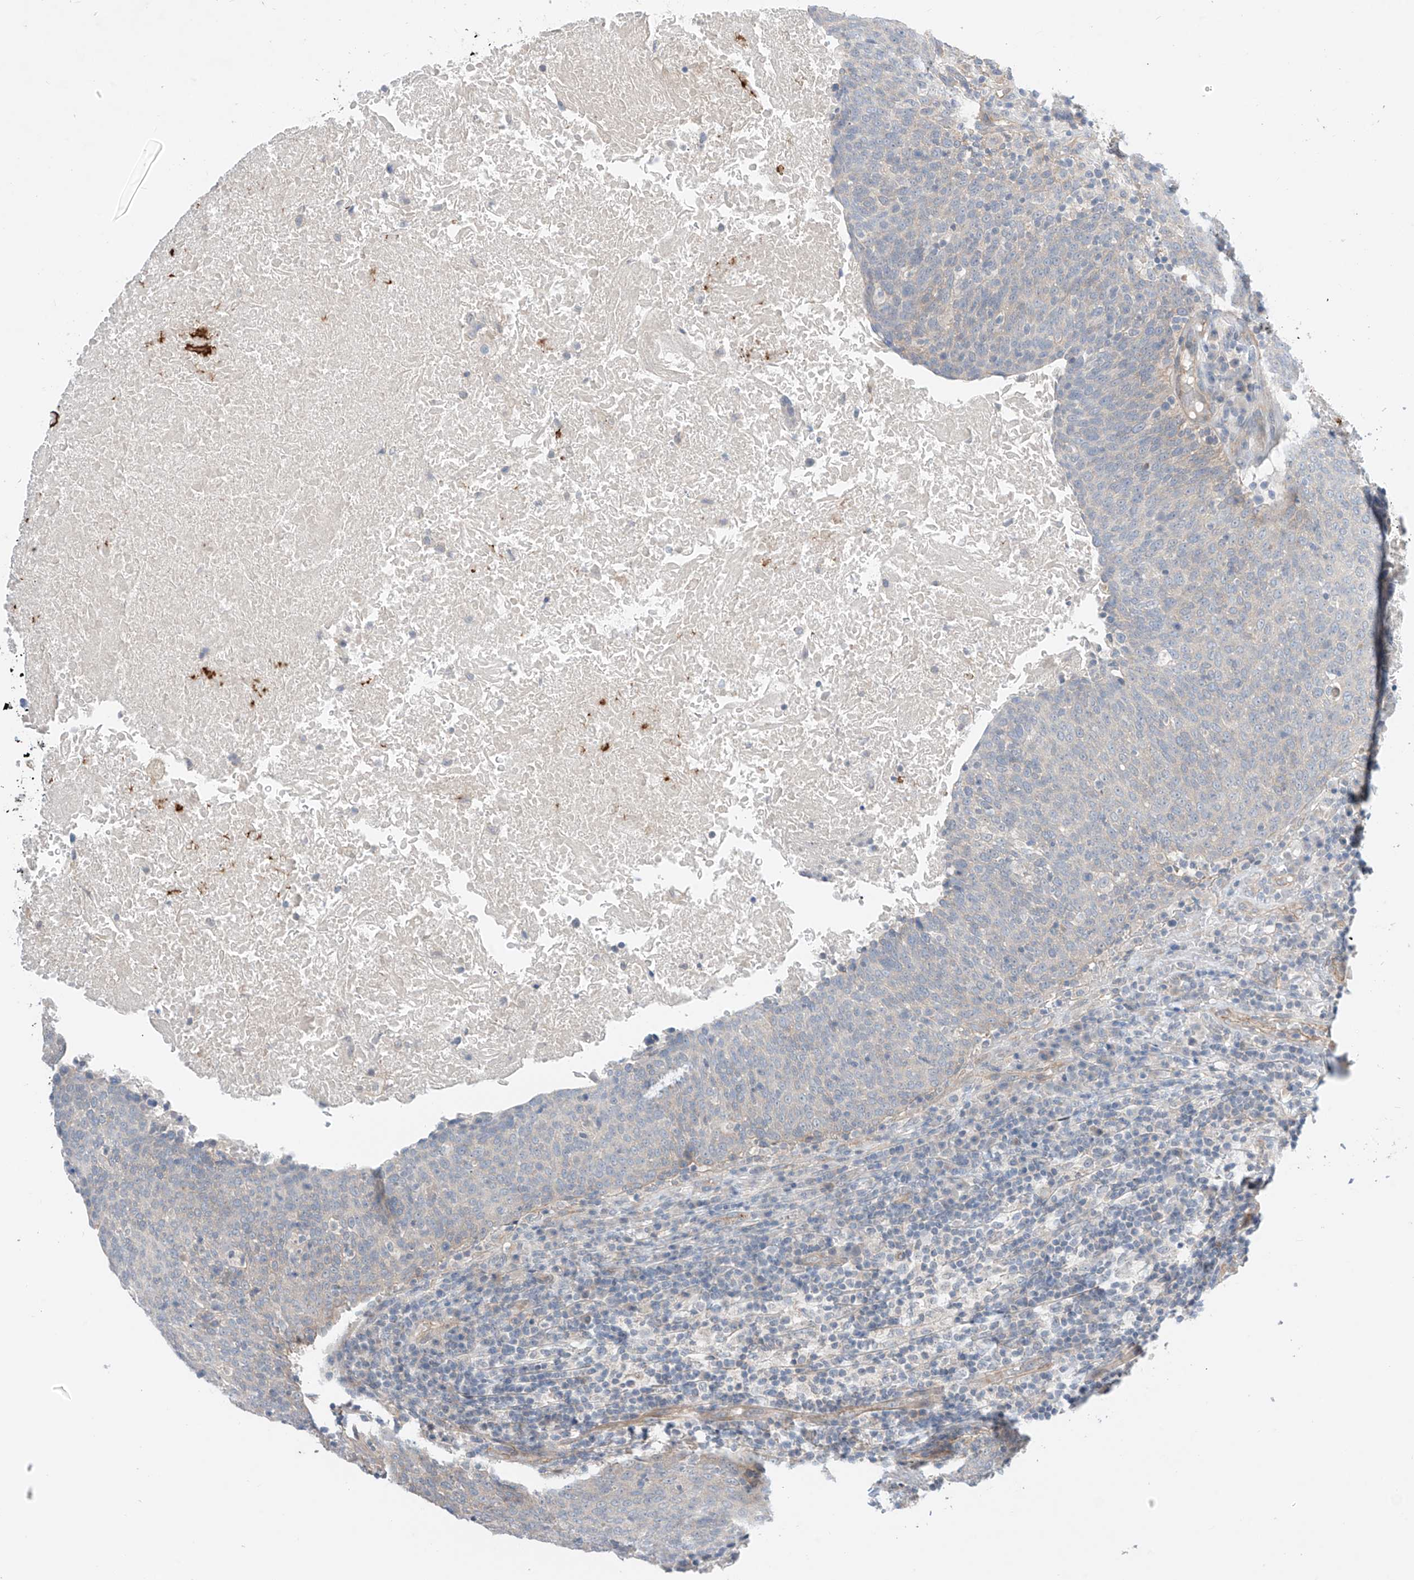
{"staining": {"intensity": "negative", "quantity": "none", "location": "none"}, "tissue": "head and neck cancer", "cell_type": "Tumor cells", "image_type": "cancer", "snomed": [{"axis": "morphology", "description": "Squamous cell carcinoma, NOS"}, {"axis": "morphology", "description": "Squamous cell carcinoma, metastatic, NOS"}, {"axis": "topography", "description": "Lymph node"}, {"axis": "topography", "description": "Head-Neck"}], "caption": "Tumor cells show no significant protein staining in head and neck cancer (squamous cell carcinoma).", "gene": "ABLIM2", "patient": {"sex": "male", "age": 62}}